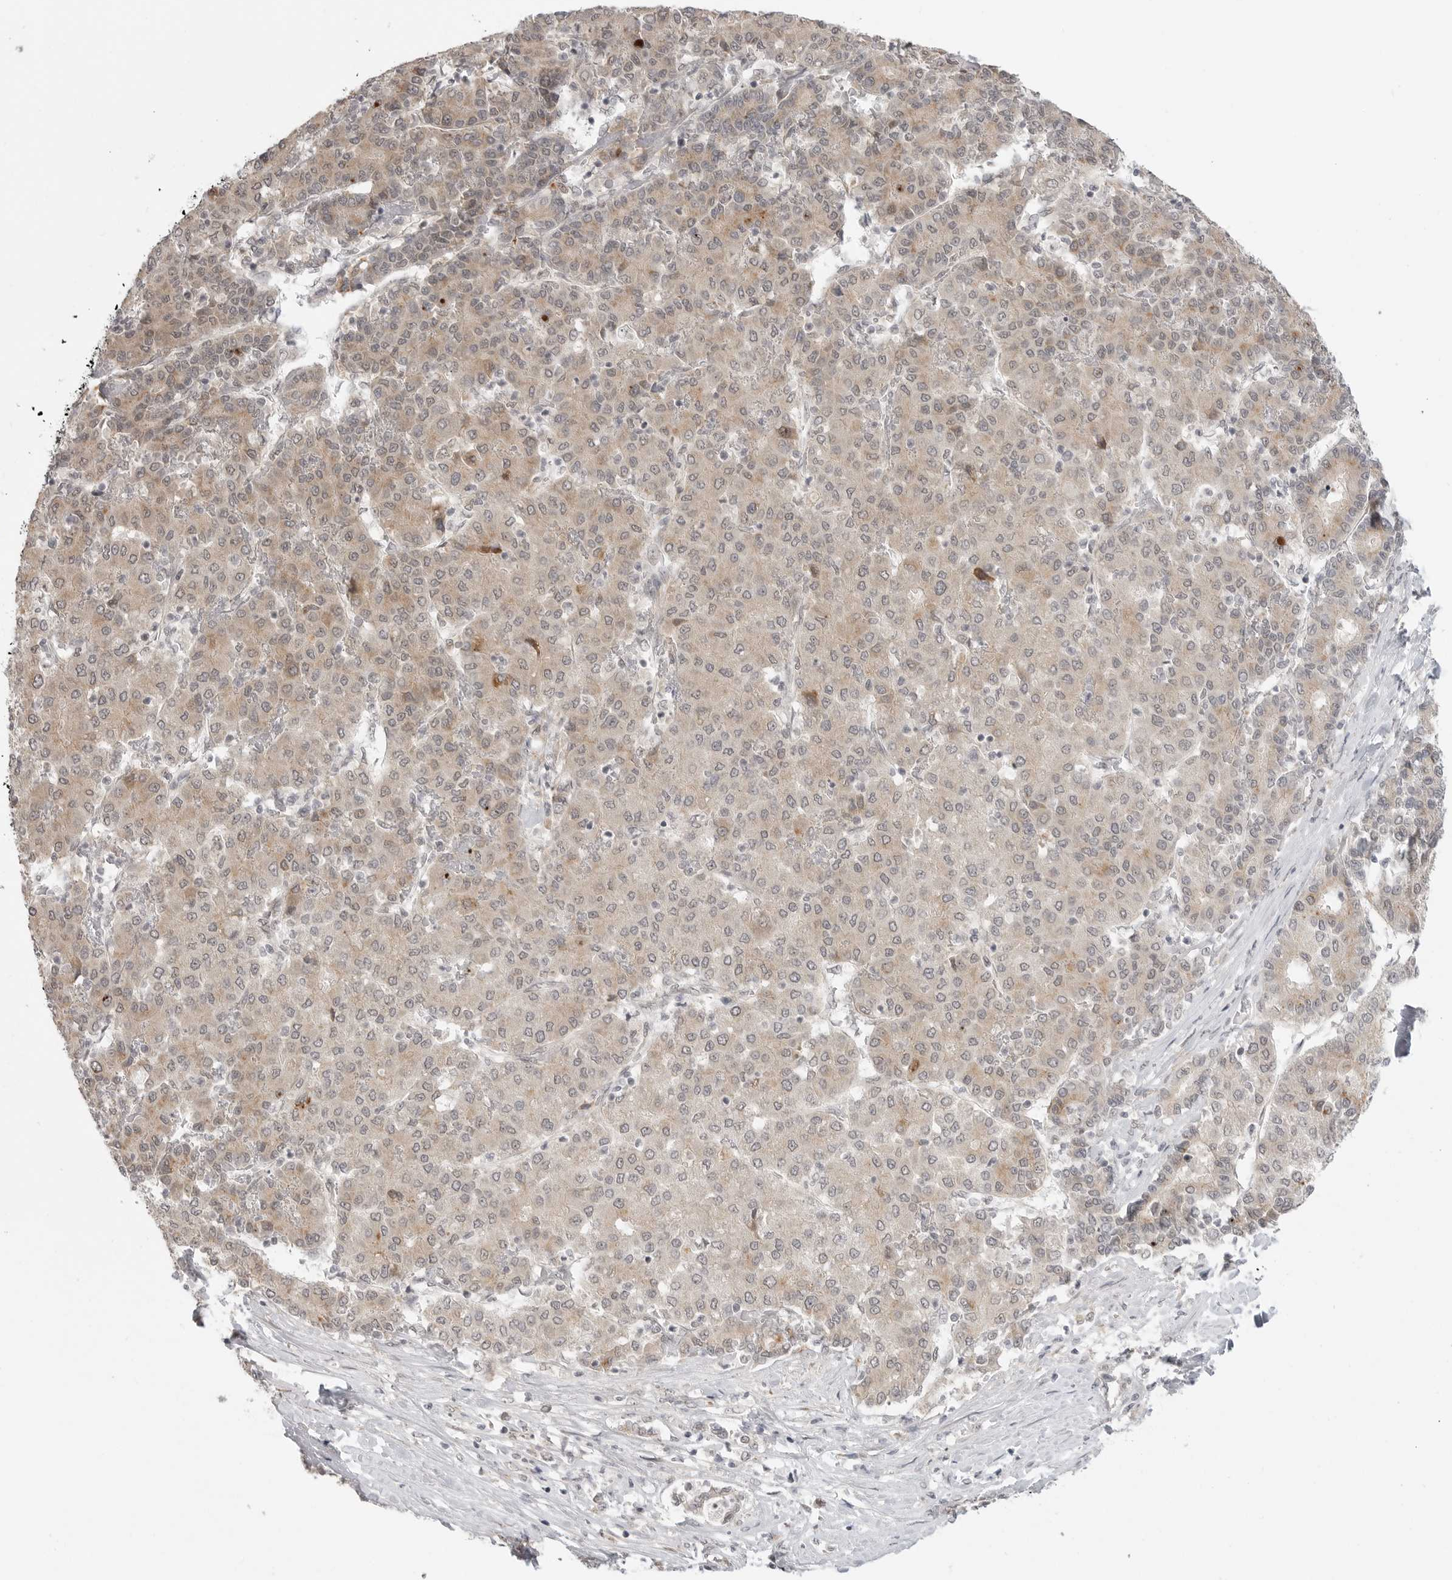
{"staining": {"intensity": "weak", "quantity": ">75%", "location": "cytoplasmic/membranous"}, "tissue": "liver cancer", "cell_type": "Tumor cells", "image_type": "cancer", "snomed": [{"axis": "morphology", "description": "Carcinoma, Hepatocellular, NOS"}, {"axis": "topography", "description": "Liver"}], "caption": "This is an image of immunohistochemistry staining of liver cancer, which shows weak staining in the cytoplasmic/membranous of tumor cells.", "gene": "KALRN", "patient": {"sex": "male", "age": 65}}